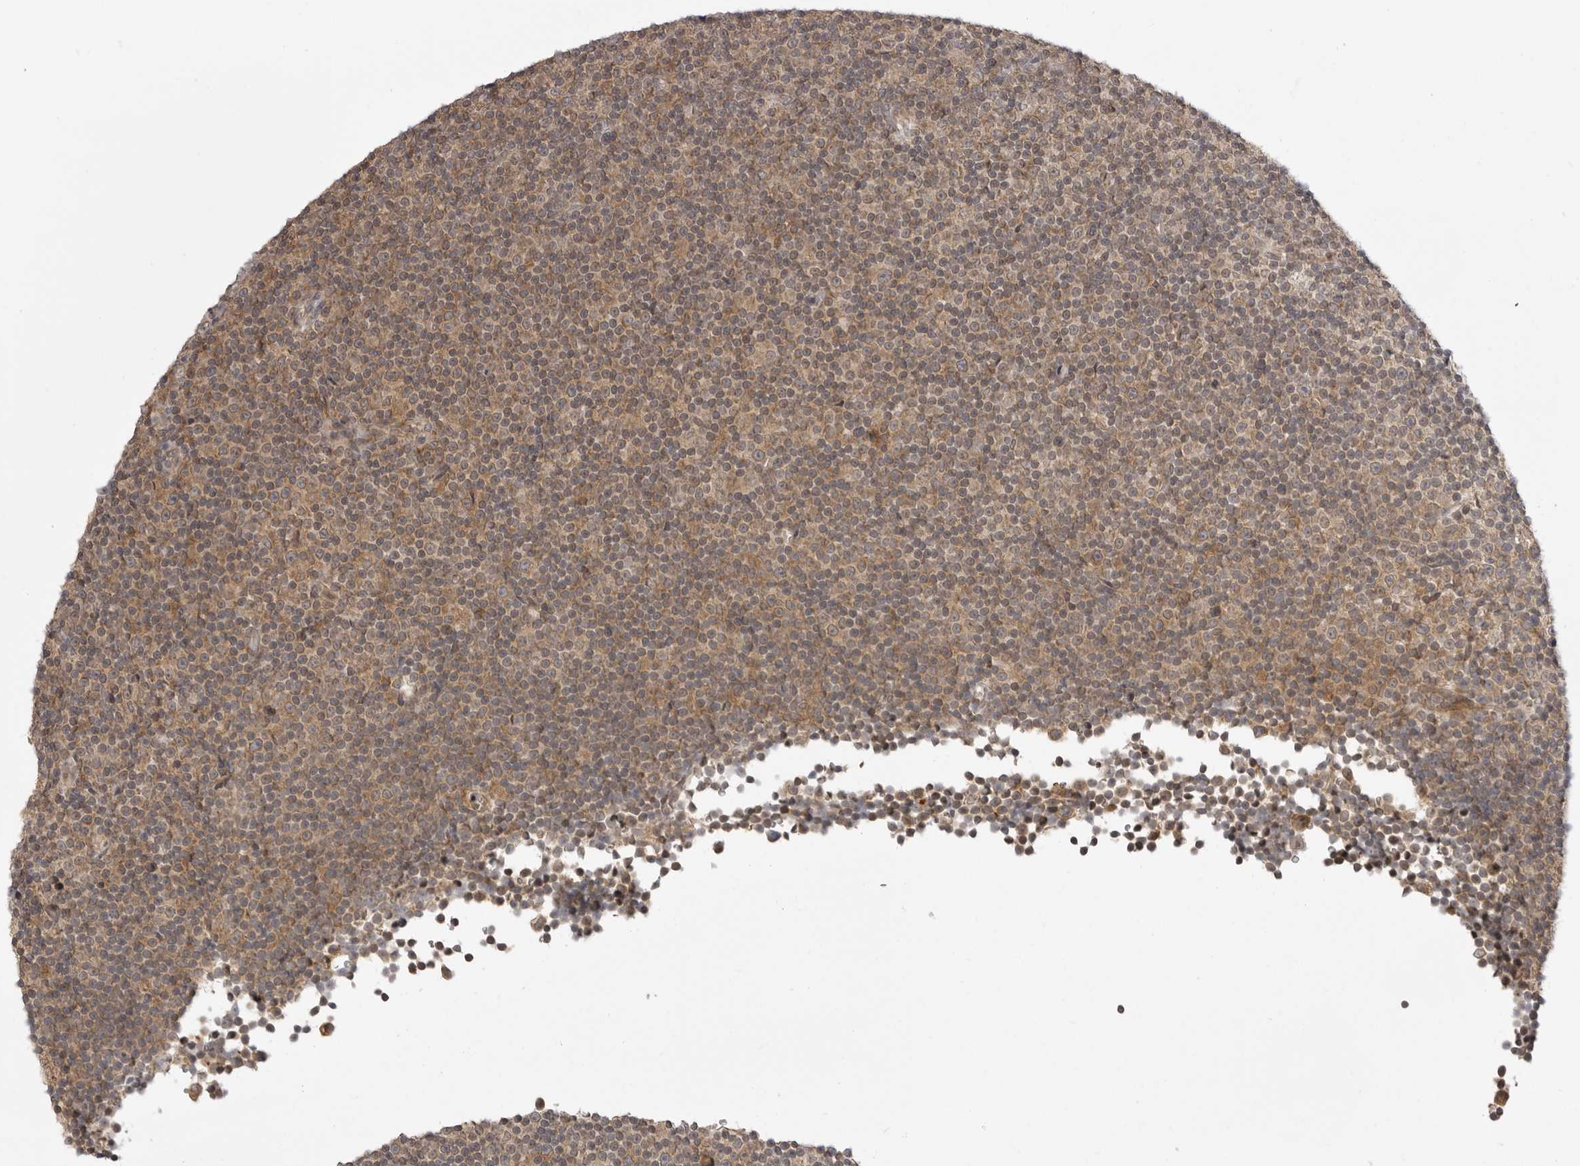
{"staining": {"intensity": "weak", "quantity": ">75%", "location": "cytoplasmic/membranous"}, "tissue": "lymphoma", "cell_type": "Tumor cells", "image_type": "cancer", "snomed": [{"axis": "morphology", "description": "Malignant lymphoma, non-Hodgkin's type, Low grade"}, {"axis": "topography", "description": "Lymph node"}], "caption": "Immunohistochemistry staining of lymphoma, which exhibits low levels of weak cytoplasmic/membranous positivity in approximately >75% of tumor cells indicating weak cytoplasmic/membranous protein staining. The staining was performed using DAB (3,3'-diaminobenzidine) (brown) for protein detection and nuclei were counterstained in hematoxylin (blue).", "gene": "PRRC2A", "patient": {"sex": "female", "age": 67}}